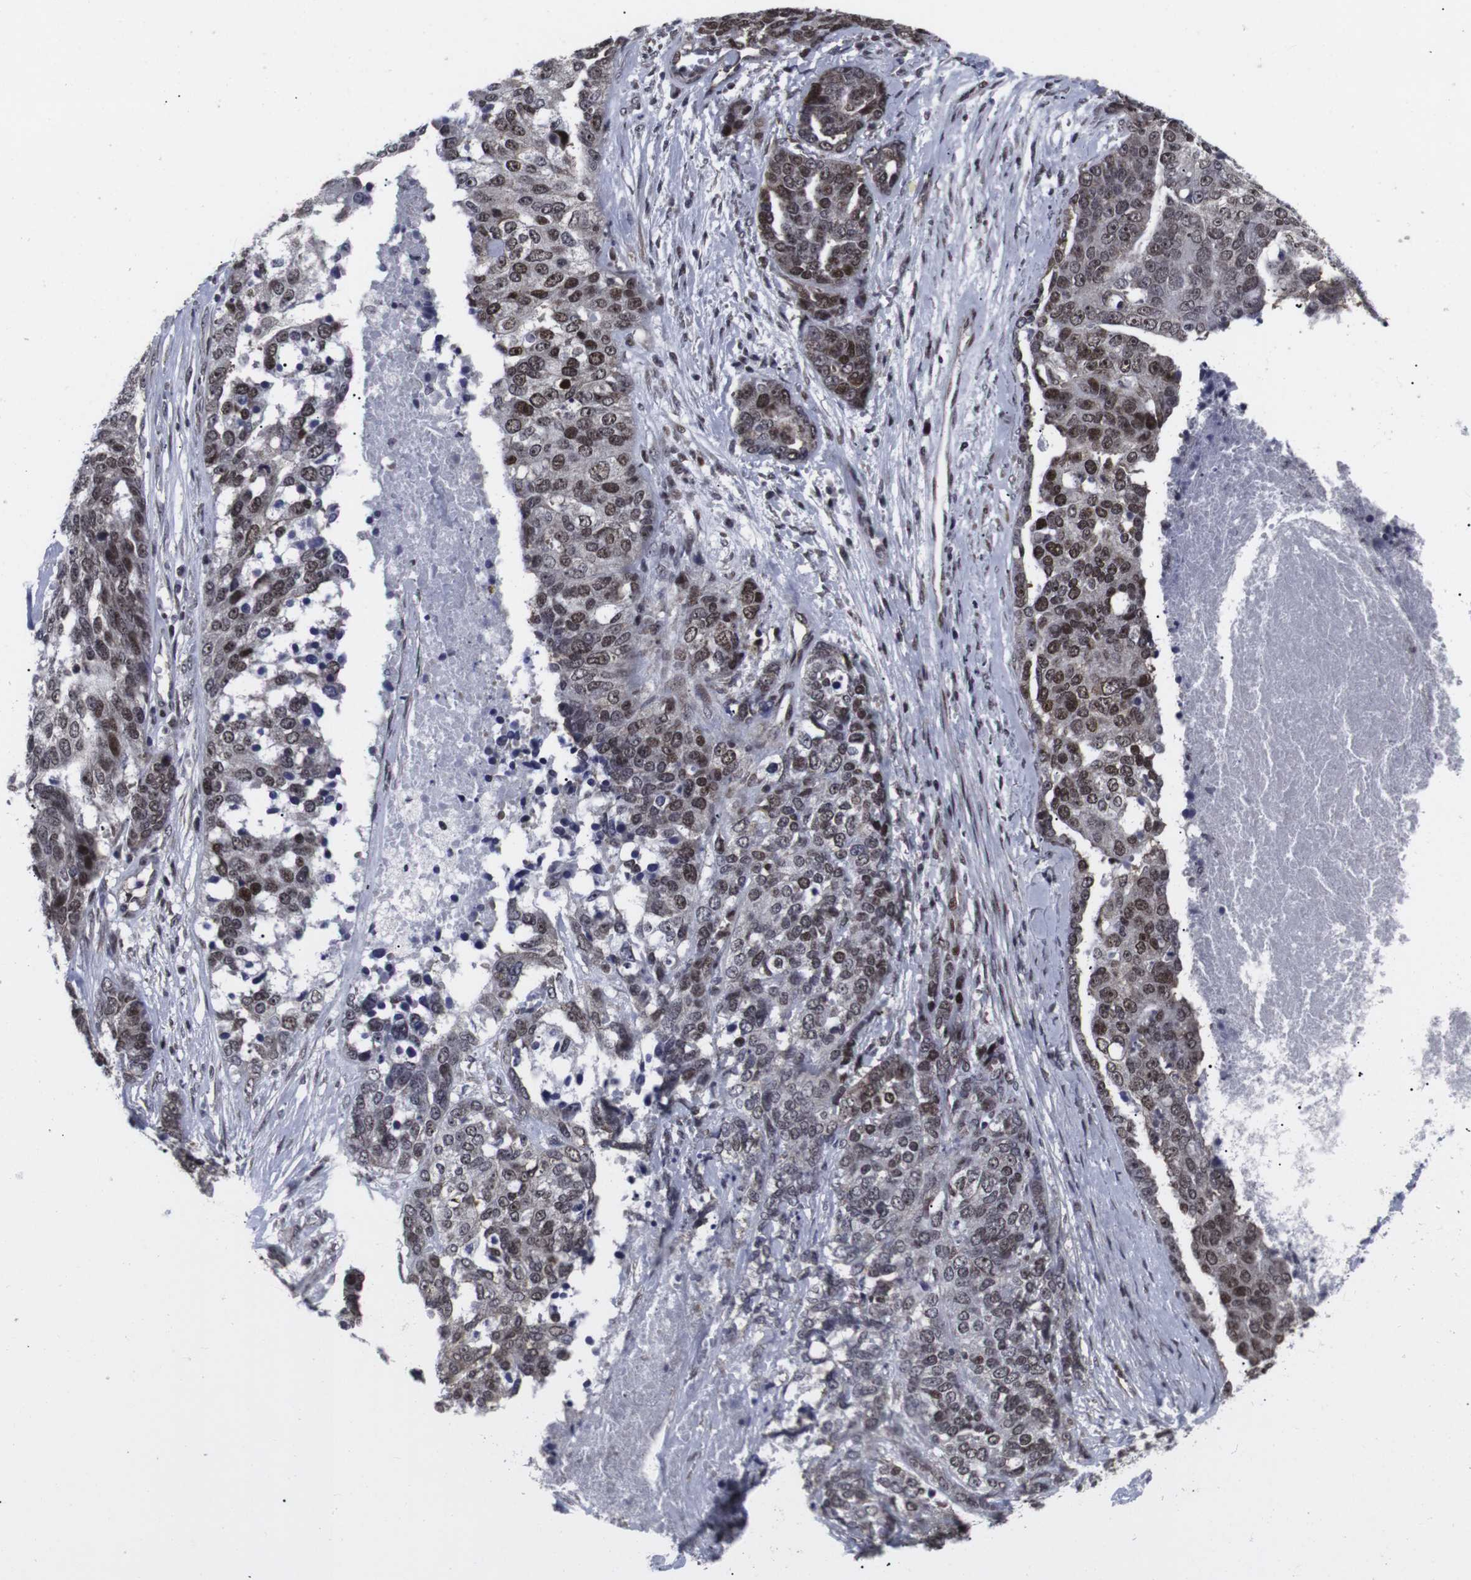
{"staining": {"intensity": "moderate", "quantity": ">75%", "location": "nuclear"}, "tissue": "ovarian cancer", "cell_type": "Tumor cells", "image_type": "cancer", "snomed": [{"axis": "morphology", "description": "Cystadenocarcinoma, serous, NOS"}, {"axis": "topography", "description": "Ovary"}], "caption": "Protein expression analysis of ovarian serous cystadenocarcinoma reveals moderate nuclear staining in about >75% of tumor cells.", "gene": "MLH1", "patient": {"sex": "female", "age": 44}}